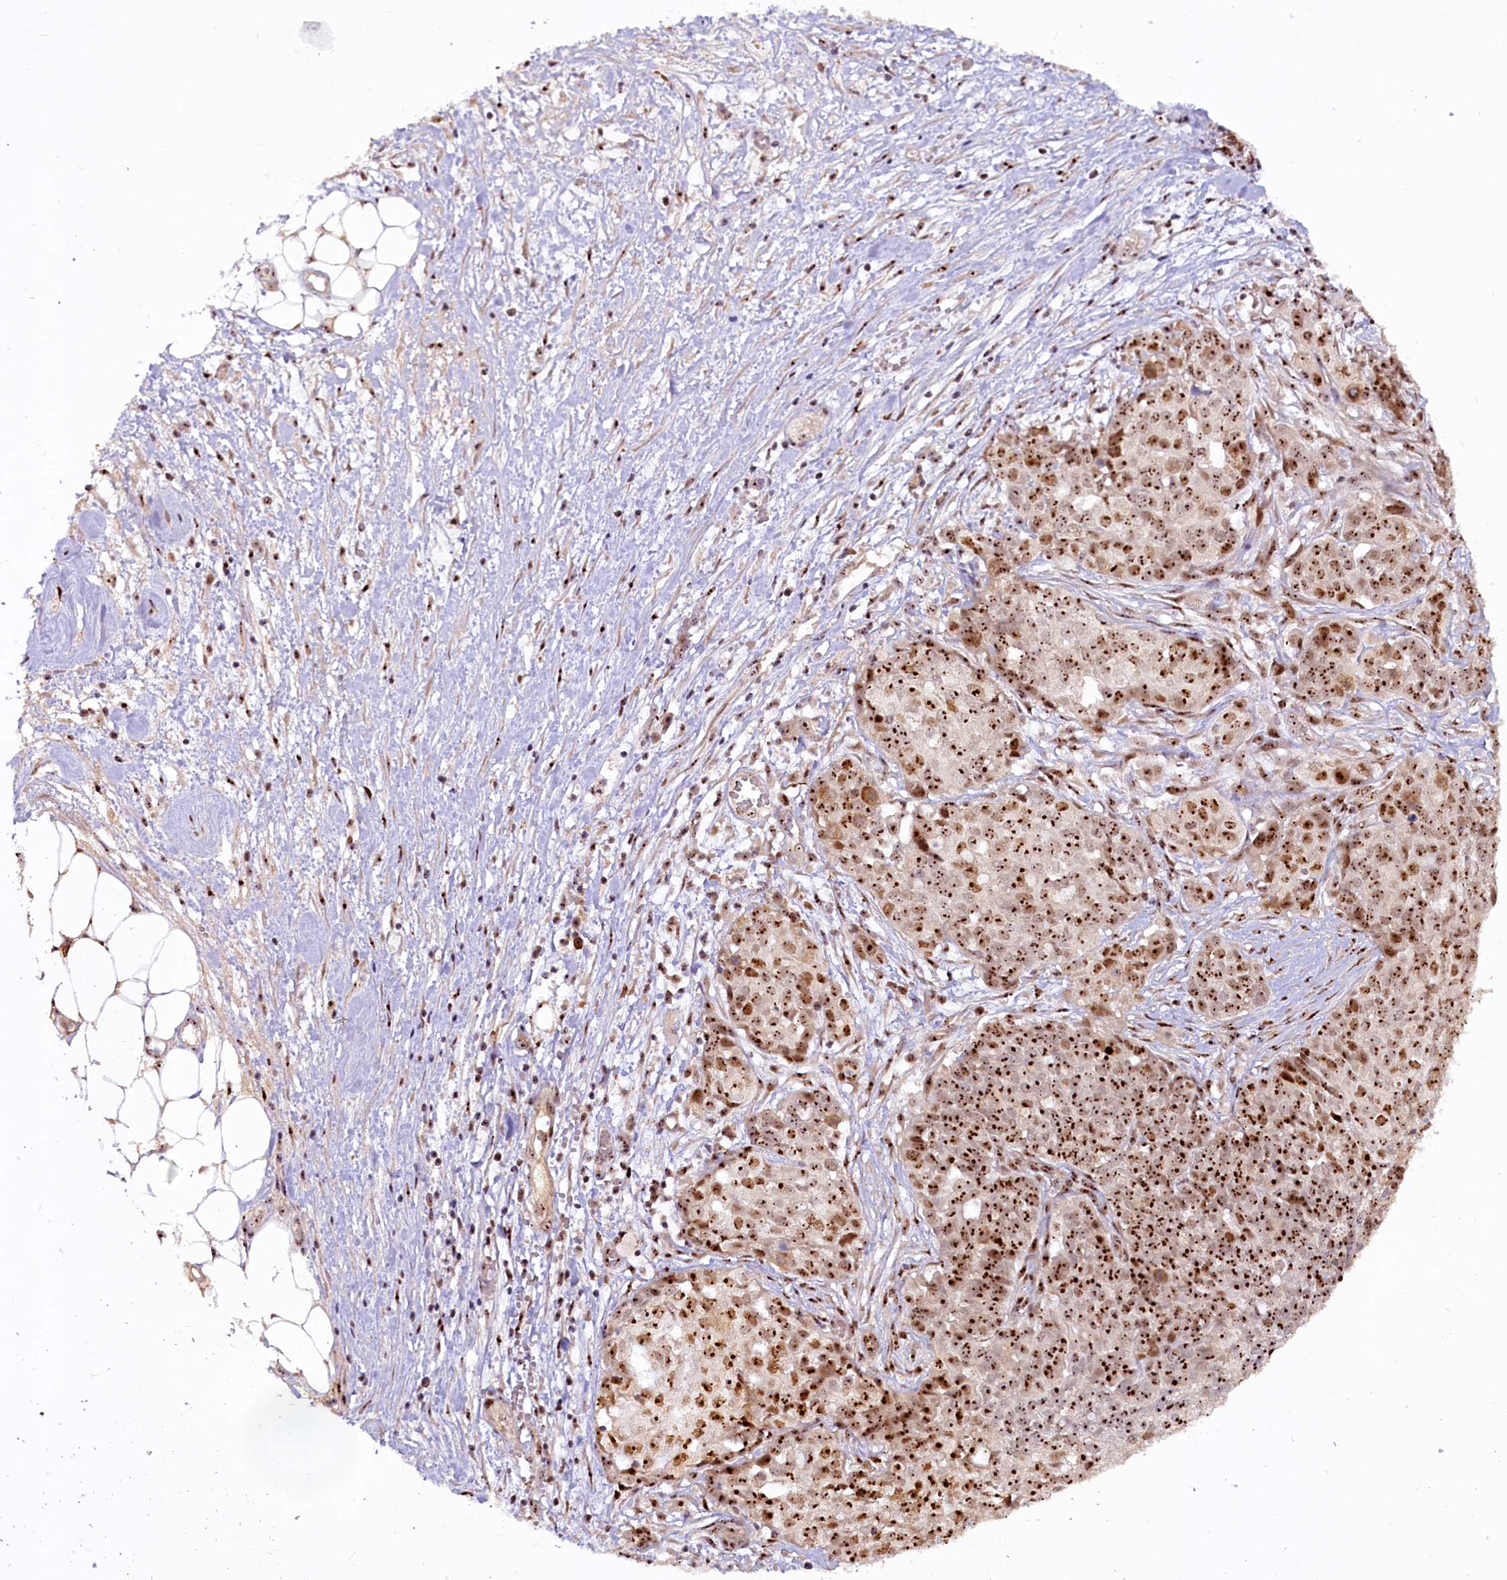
{"staining": {"intensity": "strong", "quantity": ">75%", "location": "nuclear"}, "tissue": "ovarian cancer", "cell_type": "Tumor cells", "image_type": "cancer", "snomed": [{"axis": "morphology", "description": "Cystadenocarcinoma, serous, NOS"}, {"axis": "topography", "description": "Soft tissue"}, {"axis": "topography", "description": "Ovary"}], "caption": "Ovarian cancer stained with a brown dye exhibits strong nuclear positive positivity in about >75% of tumor cells.", "gene": "TCOF1", "patient": {"sex": "female", "age": 57}}